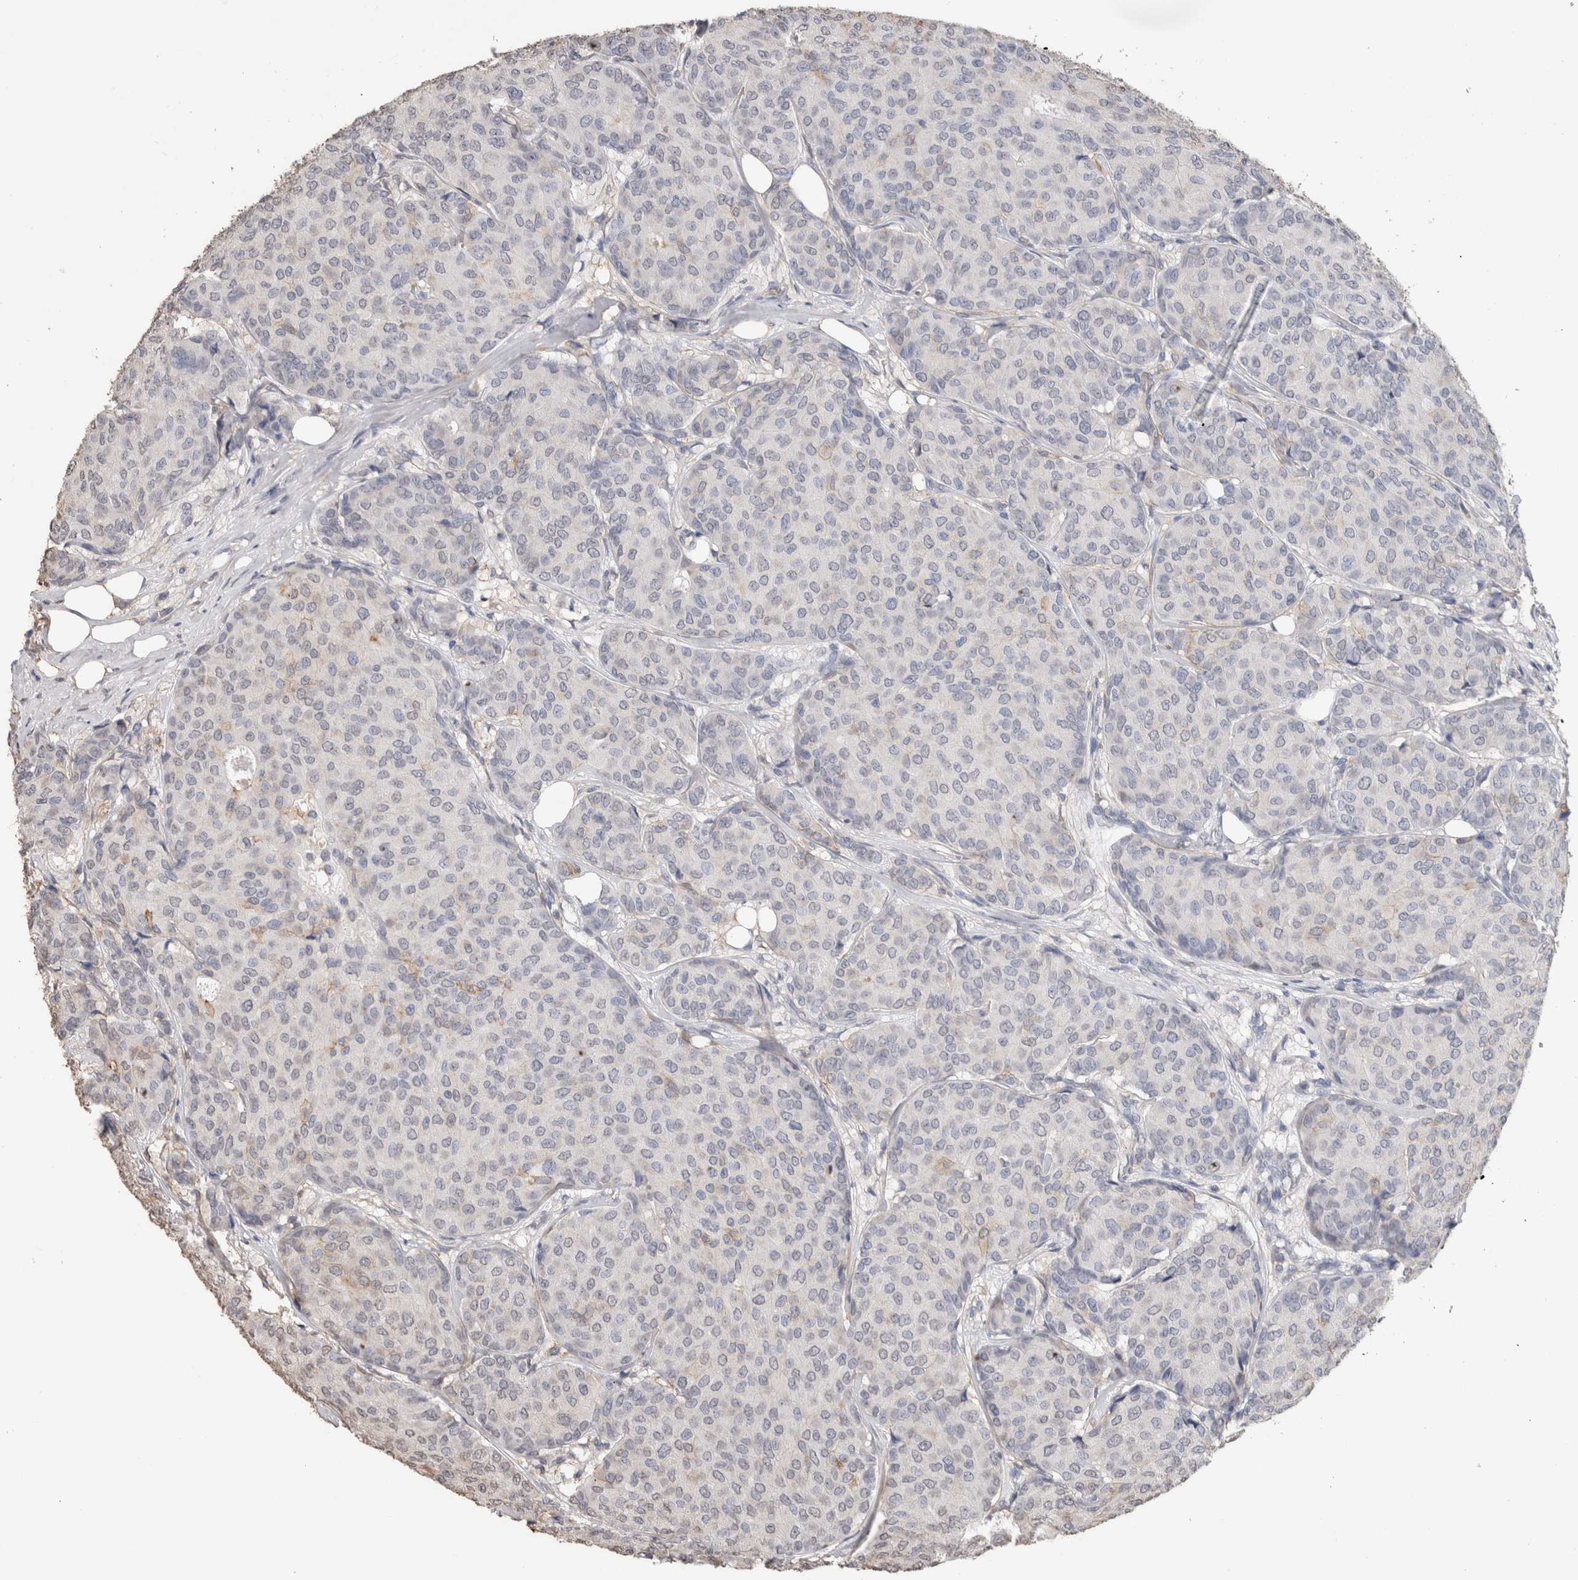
{"staining": {"intensity": "negative", "quantity": "none", "location": "none"}, "tissue": "breast cancer", "cell_type": "Tumor cells", "image_type": "cancer", "snomed": [{"axis": "morphology", "description": "Duct carcinoma"}, {"axis": "topography", "description": "Breast"}], "caption": "Immunohistochemical staining of breast infiltrating ductal carcinoma shows no significant staining in tumor cells.", "gene": "S100A10", "patient": {"sex": "female", "age": 75}}